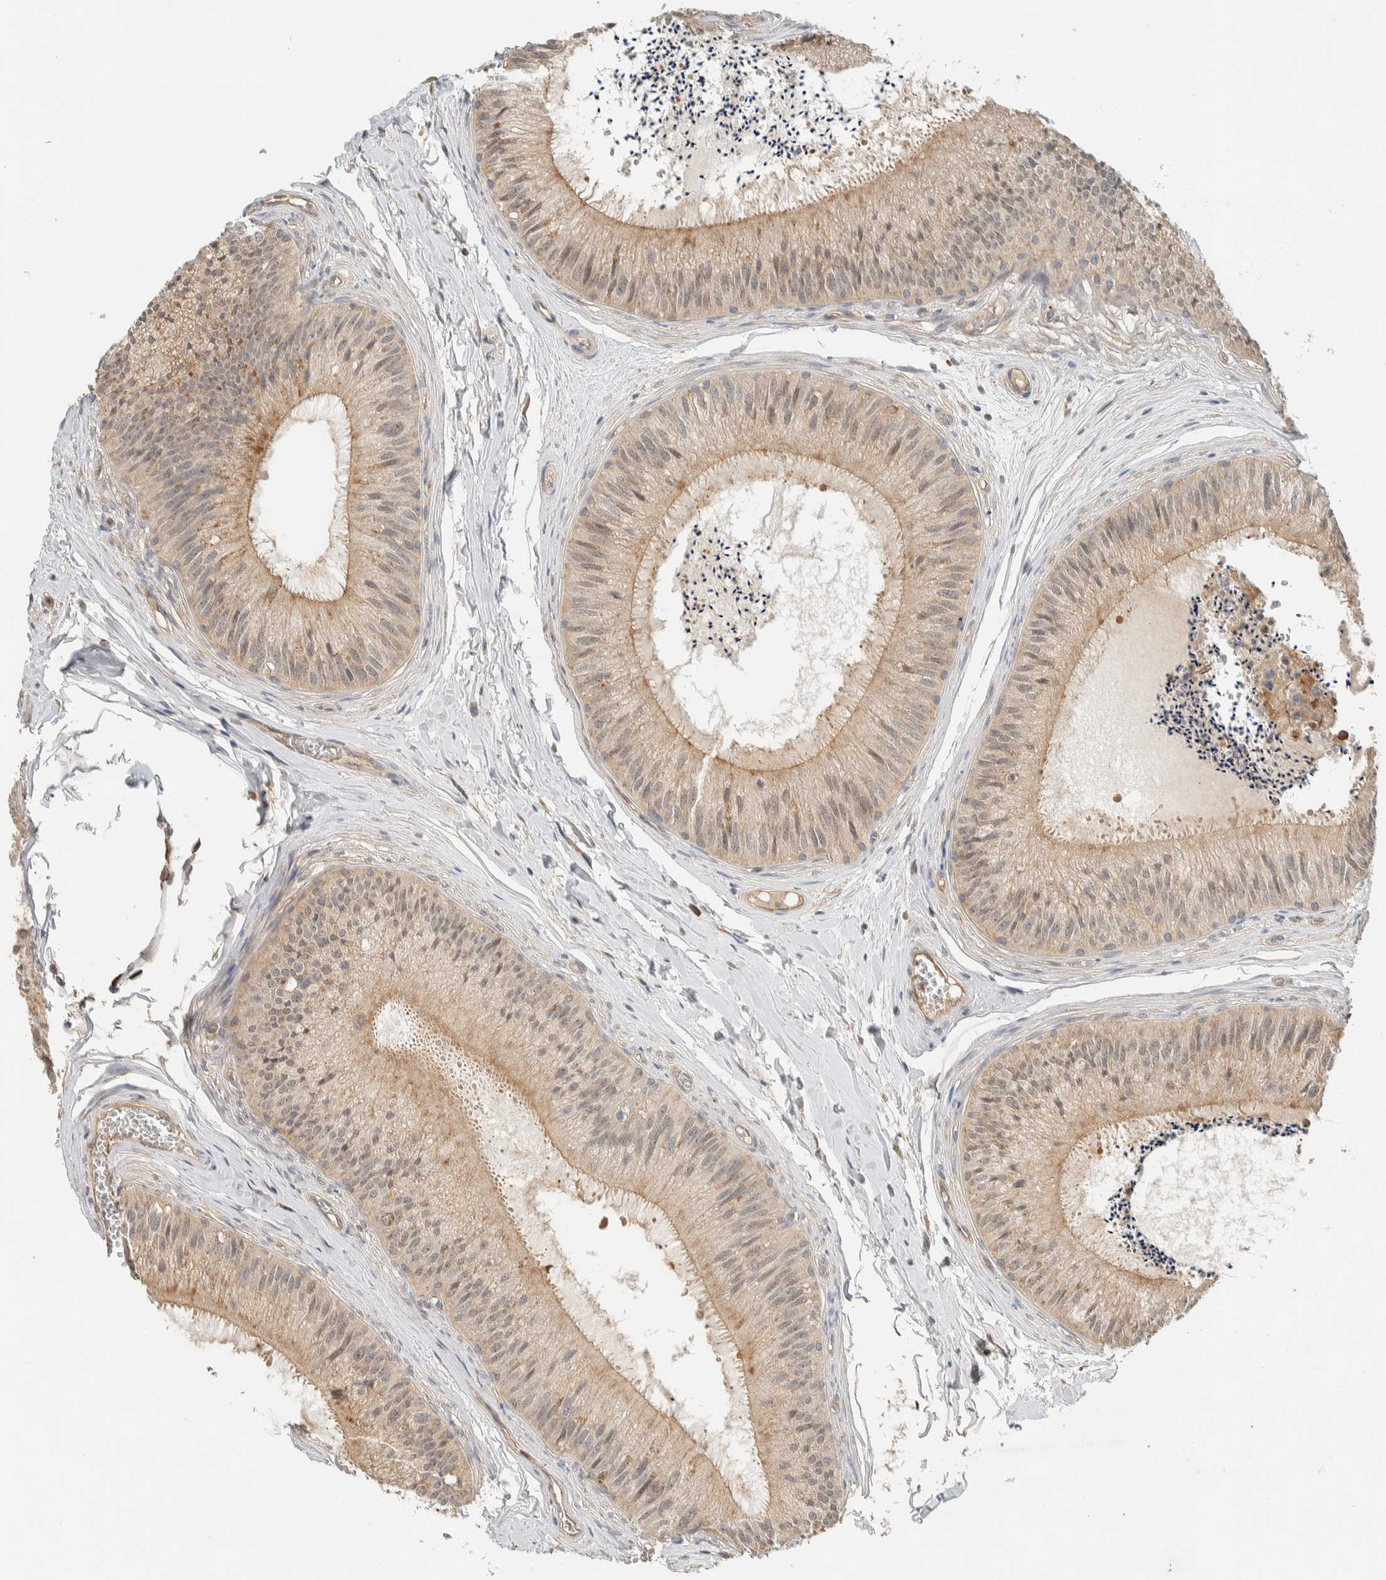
{"staining": {"intensity": "moderate", "quantity": ">75%", "location": "cytoplasmic/membranous"}, "tissue": "epididymis", "cell_type": "Glandular cells", "image_type": "normal", "snomed": [{"axis": "morphology", "description": "Normal tissue, NOS"}, {"axis": "topography", "description": "Epididymis"}], "caption": "Epididymis stained with IHC exhibits moderate cytoplasmic/membranous positivity in about >75% of glandular cells. The staining was performed using DAB (3,3'-diaminobenzidine), with brown indicating positive protein expression. Nuclei are stained blue with hematoxylin.", "gene": "RAB11FIP1", "patient": {"sex": "male", "age": 31}}